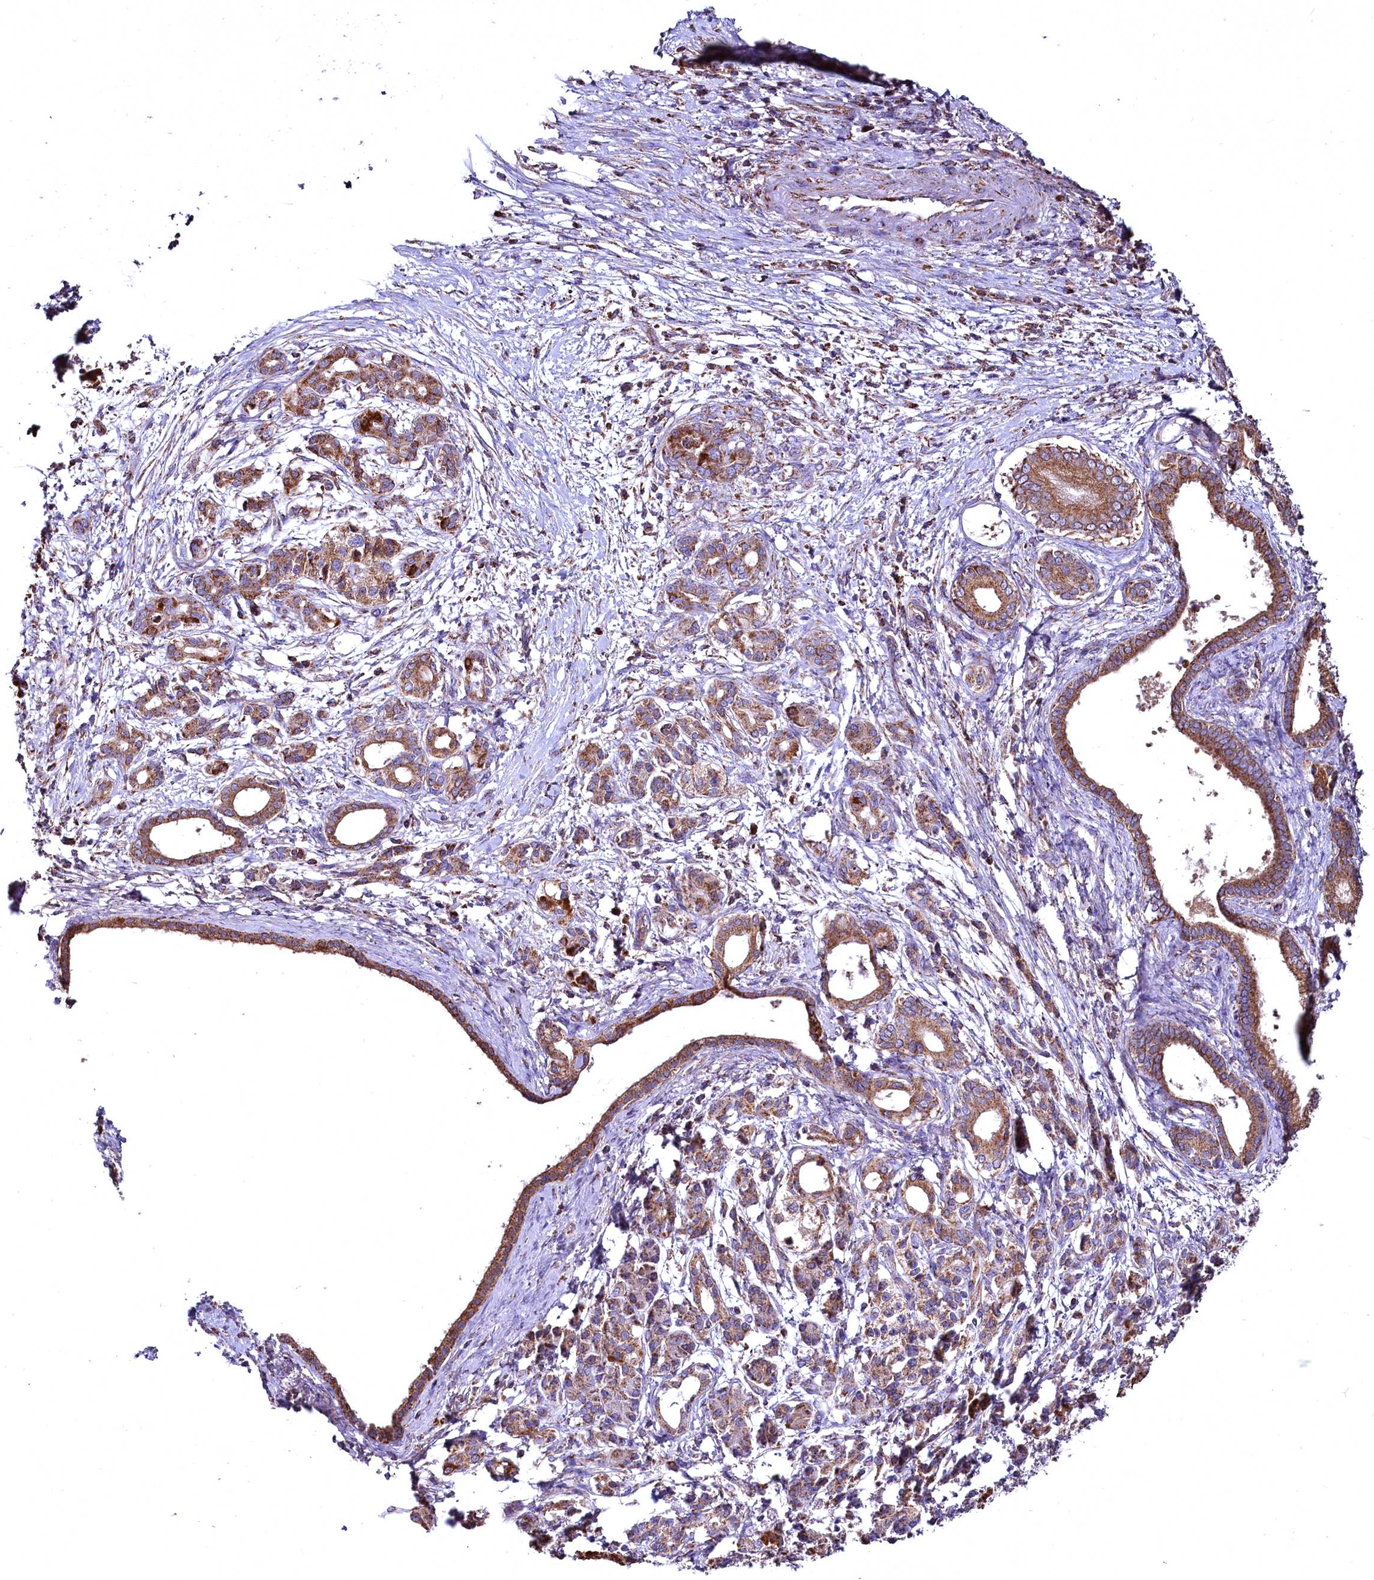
{"staining": {"intensity": "moderate", "quantity": "25%-75%", "location": "cytoplasmic/membranous"}, "tissue": "pancreatic cancer", "cell_type": "Tumor cells", "image_type": "cancer", "snomed": [{"axis": "morphology", "description": "Adenocarcinoma, NOS"}, {"axis": "topography", "description": "Pancreas"}], "caption": "Human adenocarcinoma (pancreatic) stained with a protein marker demonstrates moderate staining in tumor cells.", "gene": "NUDT15", "patient": {"sex": "female", "age": 55}}